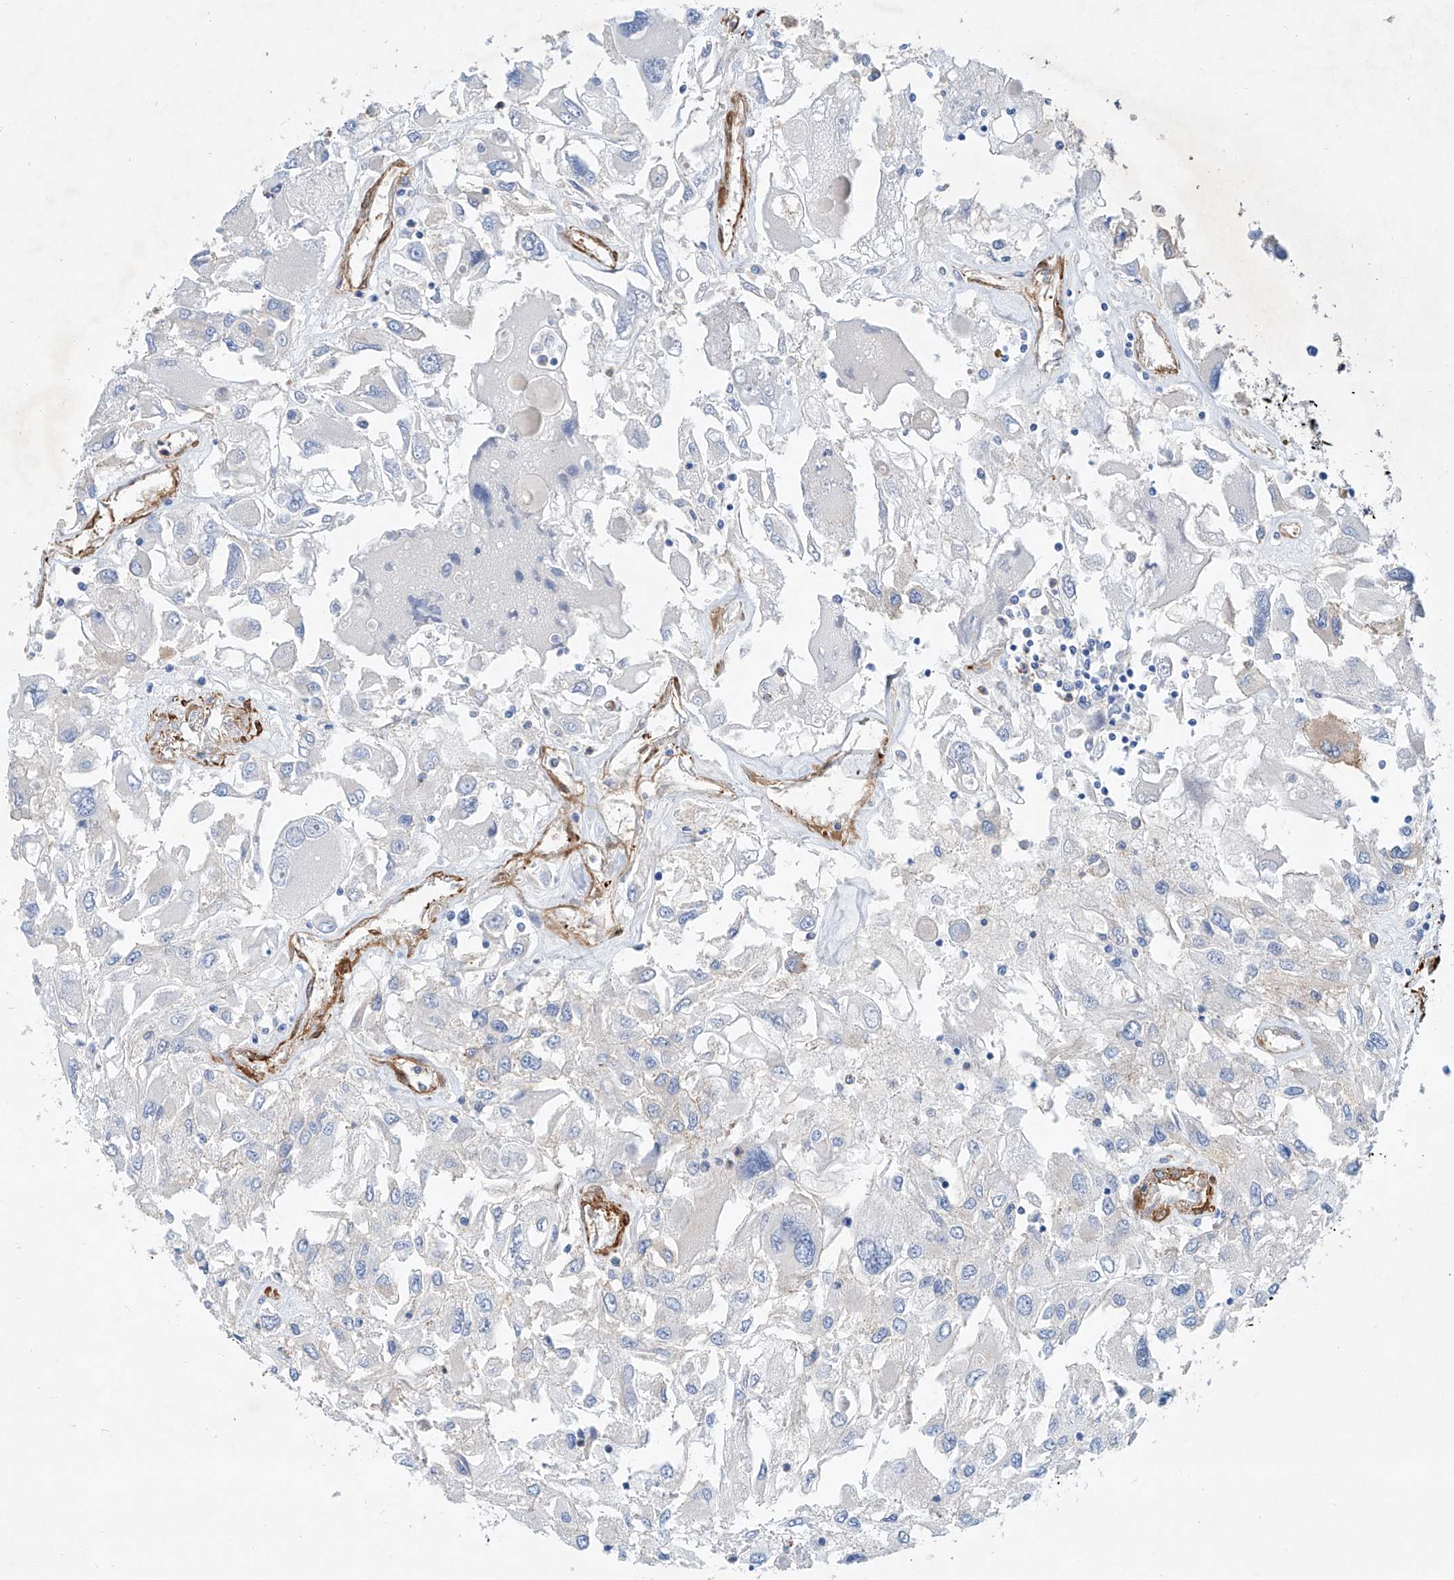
{"staining": {"intensity": "negative", "quantity": "none", "location": "none"}, "tissue": "renal cancer", "cell_type": "Tumor cells", "image_type": "cancer", "snomed": [{"axis": "morphology", "description": "Adenocarcinoma, NOS"}, {"axis": "topography", "description": "Kidney"}], "caption": "Tumor cells are negative for protein expression in human adenocarcinoma (renal).", "gene": "TAS2R60", "patient": {"sex": "female", "age": 52}}